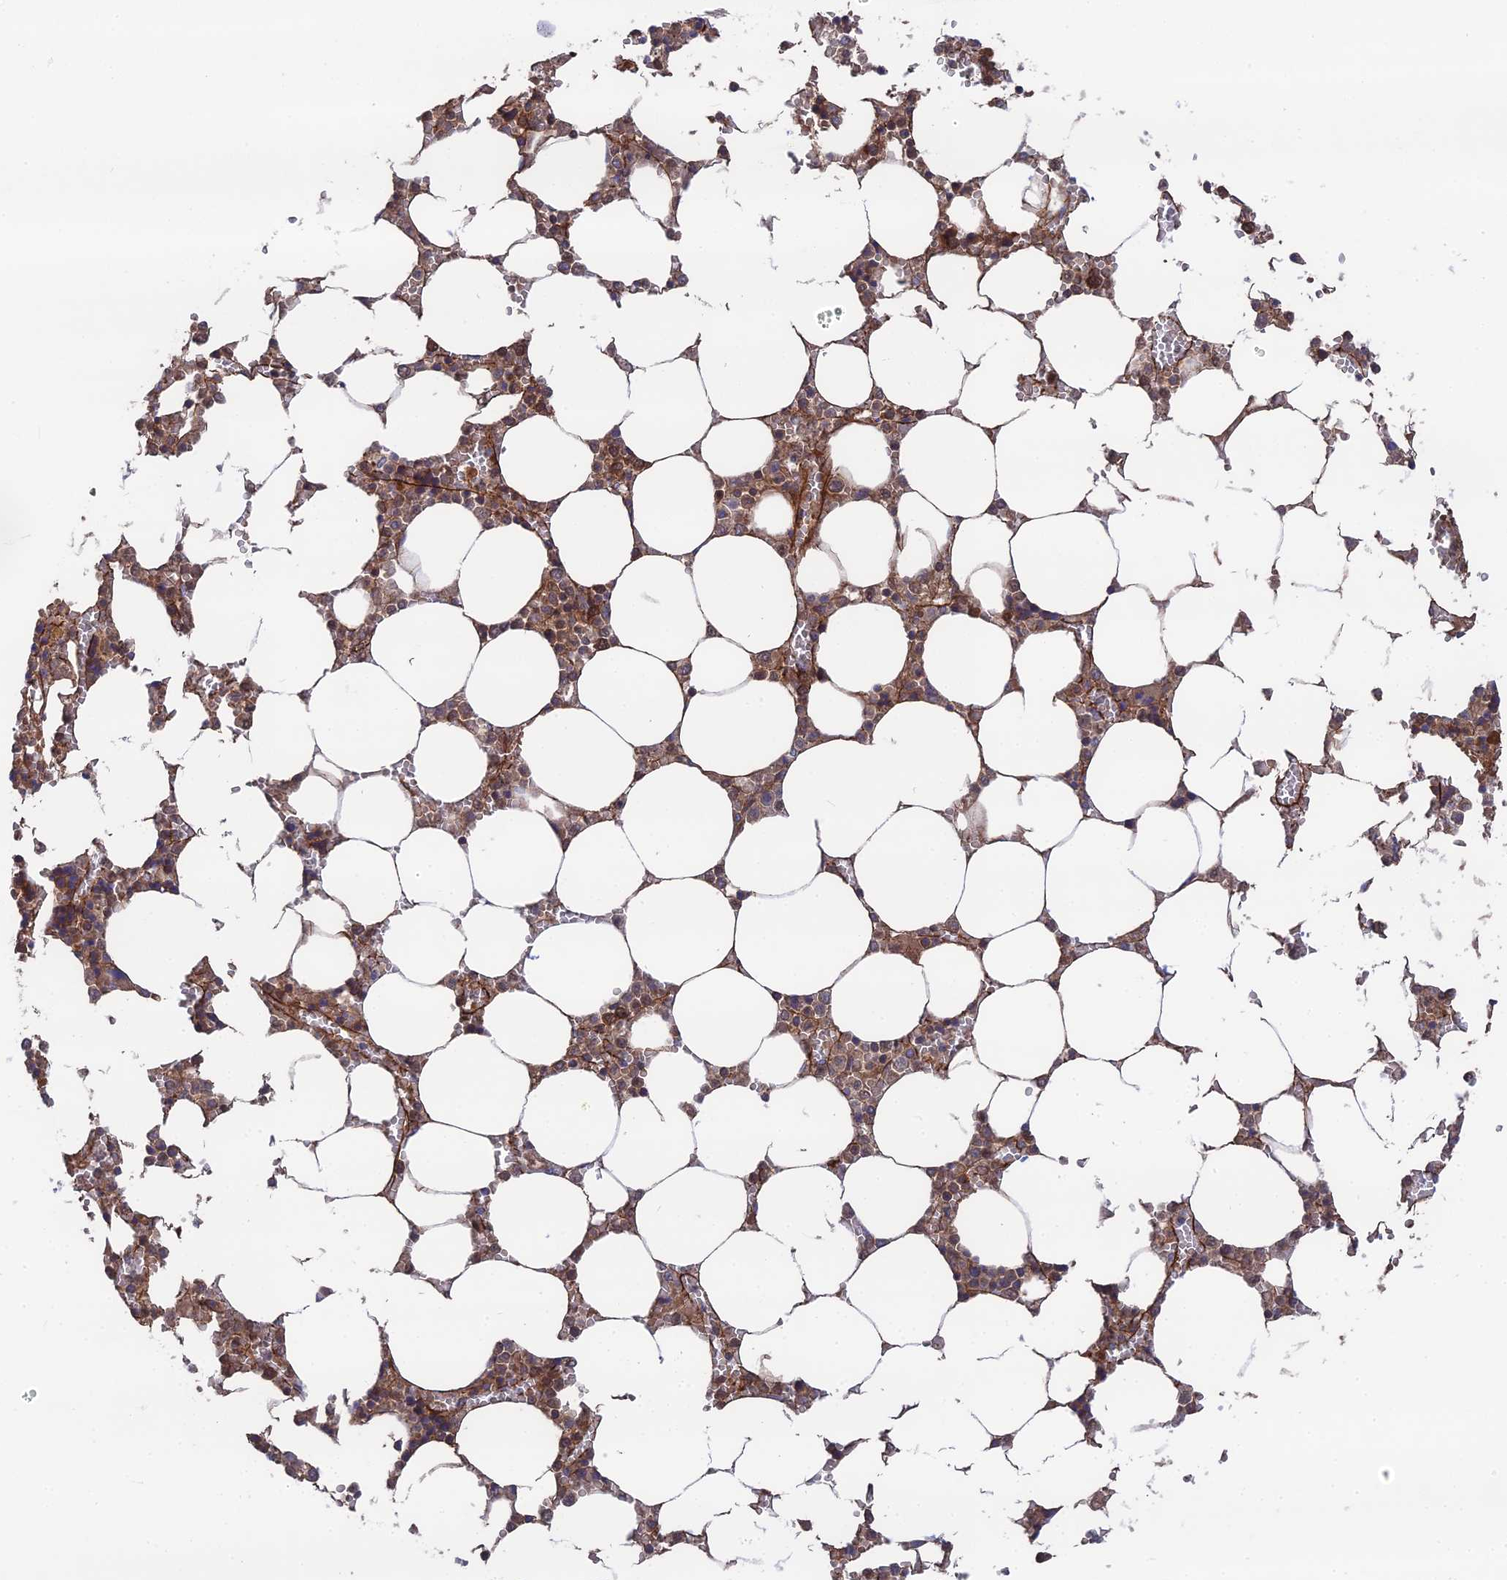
{"staining": {"intensity": "moderate", "quantity": ">75%", "location": "cytoplasmic/membranous"}, "tissue": "bone marrow", "cell_type": "Hematopoietic cells", "image_type": "normal", "snomed": [{"axis": "morphology", "description": "Normal tissue, NOS"}, {"axis": "topography", "description": "Bone marrow"}], "caption": "A high-resolution micrograph shows immunohistochemistry (IHC) staining of normal bone marrow, which exhibits moderate cytoplasmic/membranous expression in about >75% of hematopoietic cells. Nuclei are stained in blue.", "gene": "RPIA", "patient": {"sex": "male", "age": 64}}